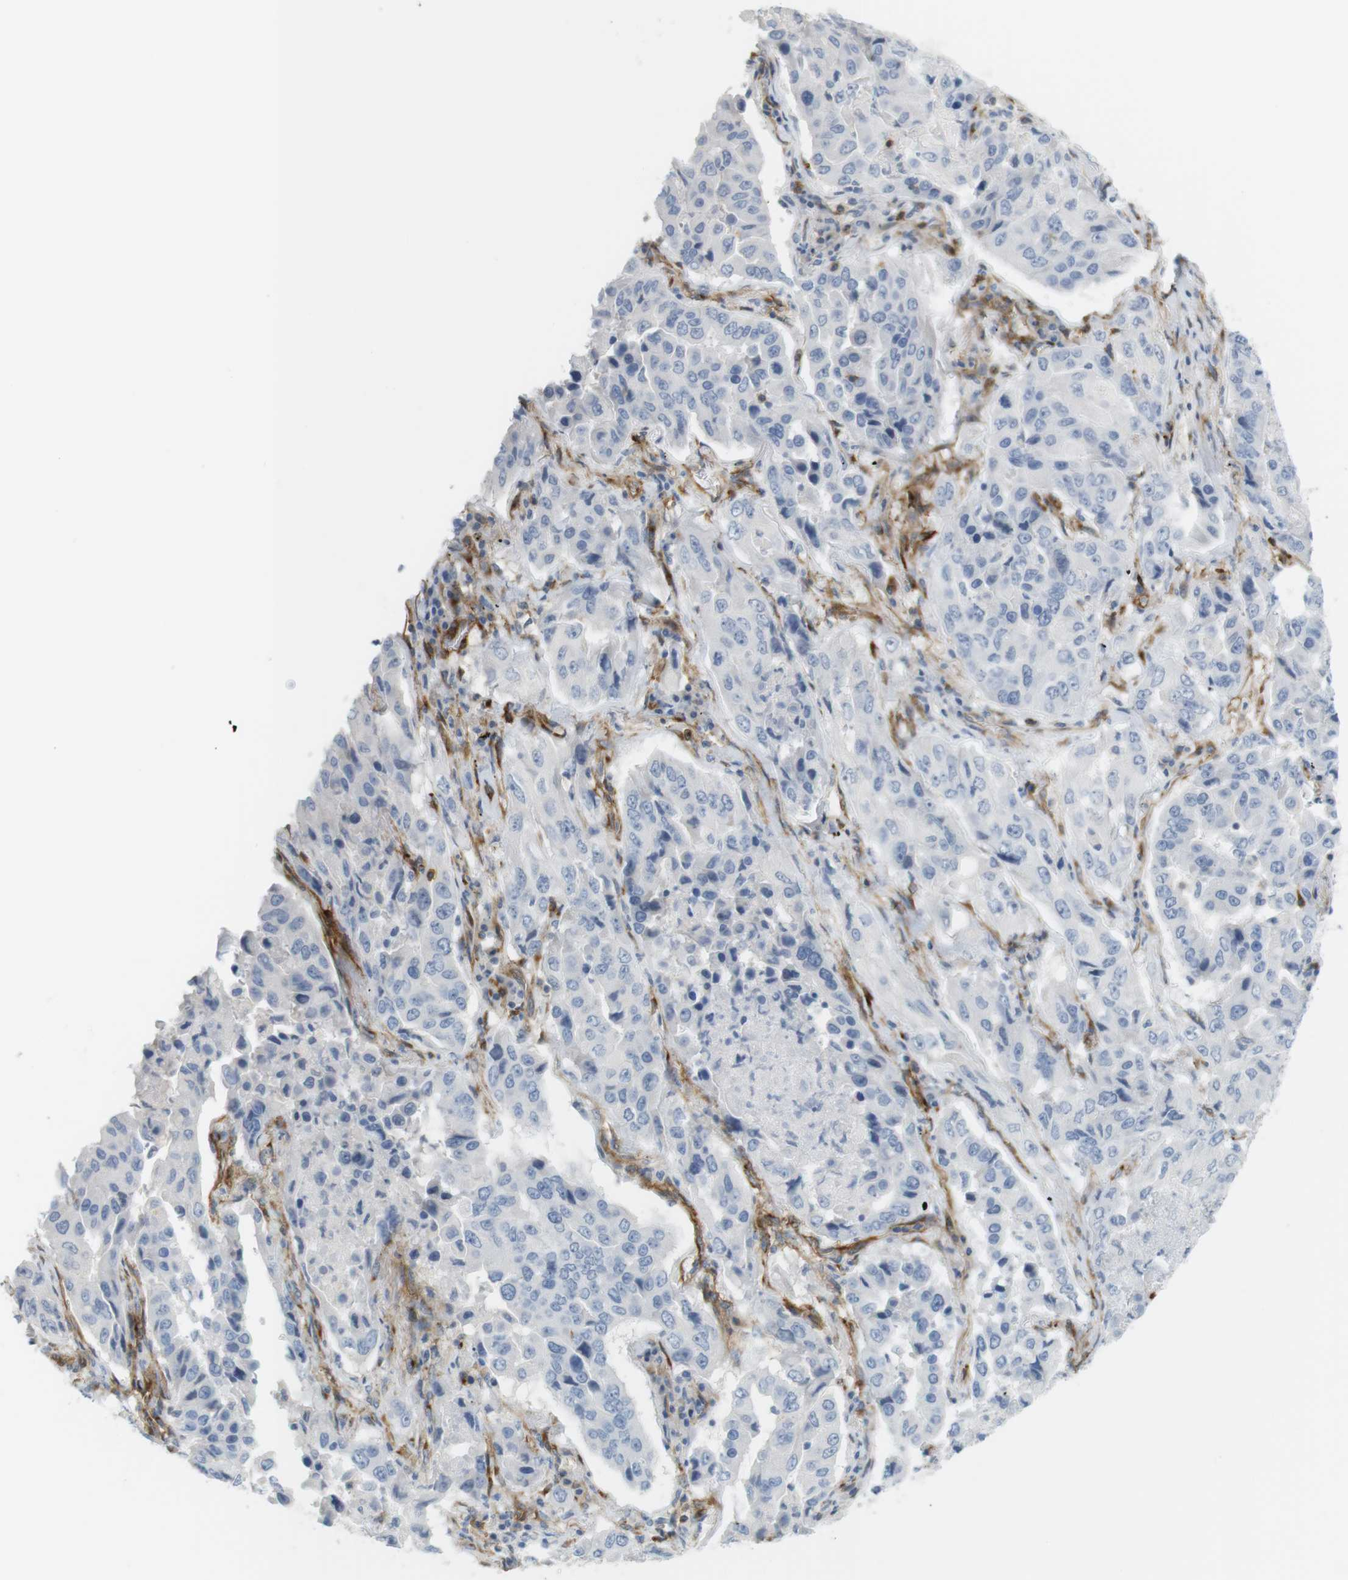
{"staining": {"intensity": "negative", "quantity": "none", "location": "none"}, "tissue": "lung cancer", "cell_type": "Tumor cells", "image_type": "cancer", "snomed": [{"axis": "morphology", "description": "Adenocarcinoma, NOS"}, {"axis": "topography", "description": "Lung"}], "caption": "Immunohistochemistry image of lung cancer stained for a protein (brown), which demonstrates no staining in tumor cells. Brightfield microscopy of immunohistochemistry stained with DAB (brown) and hematoxylin (blue), captured at high magnification.", "gene": "F2R", "patient": {"sex": "female", "age": 65}}